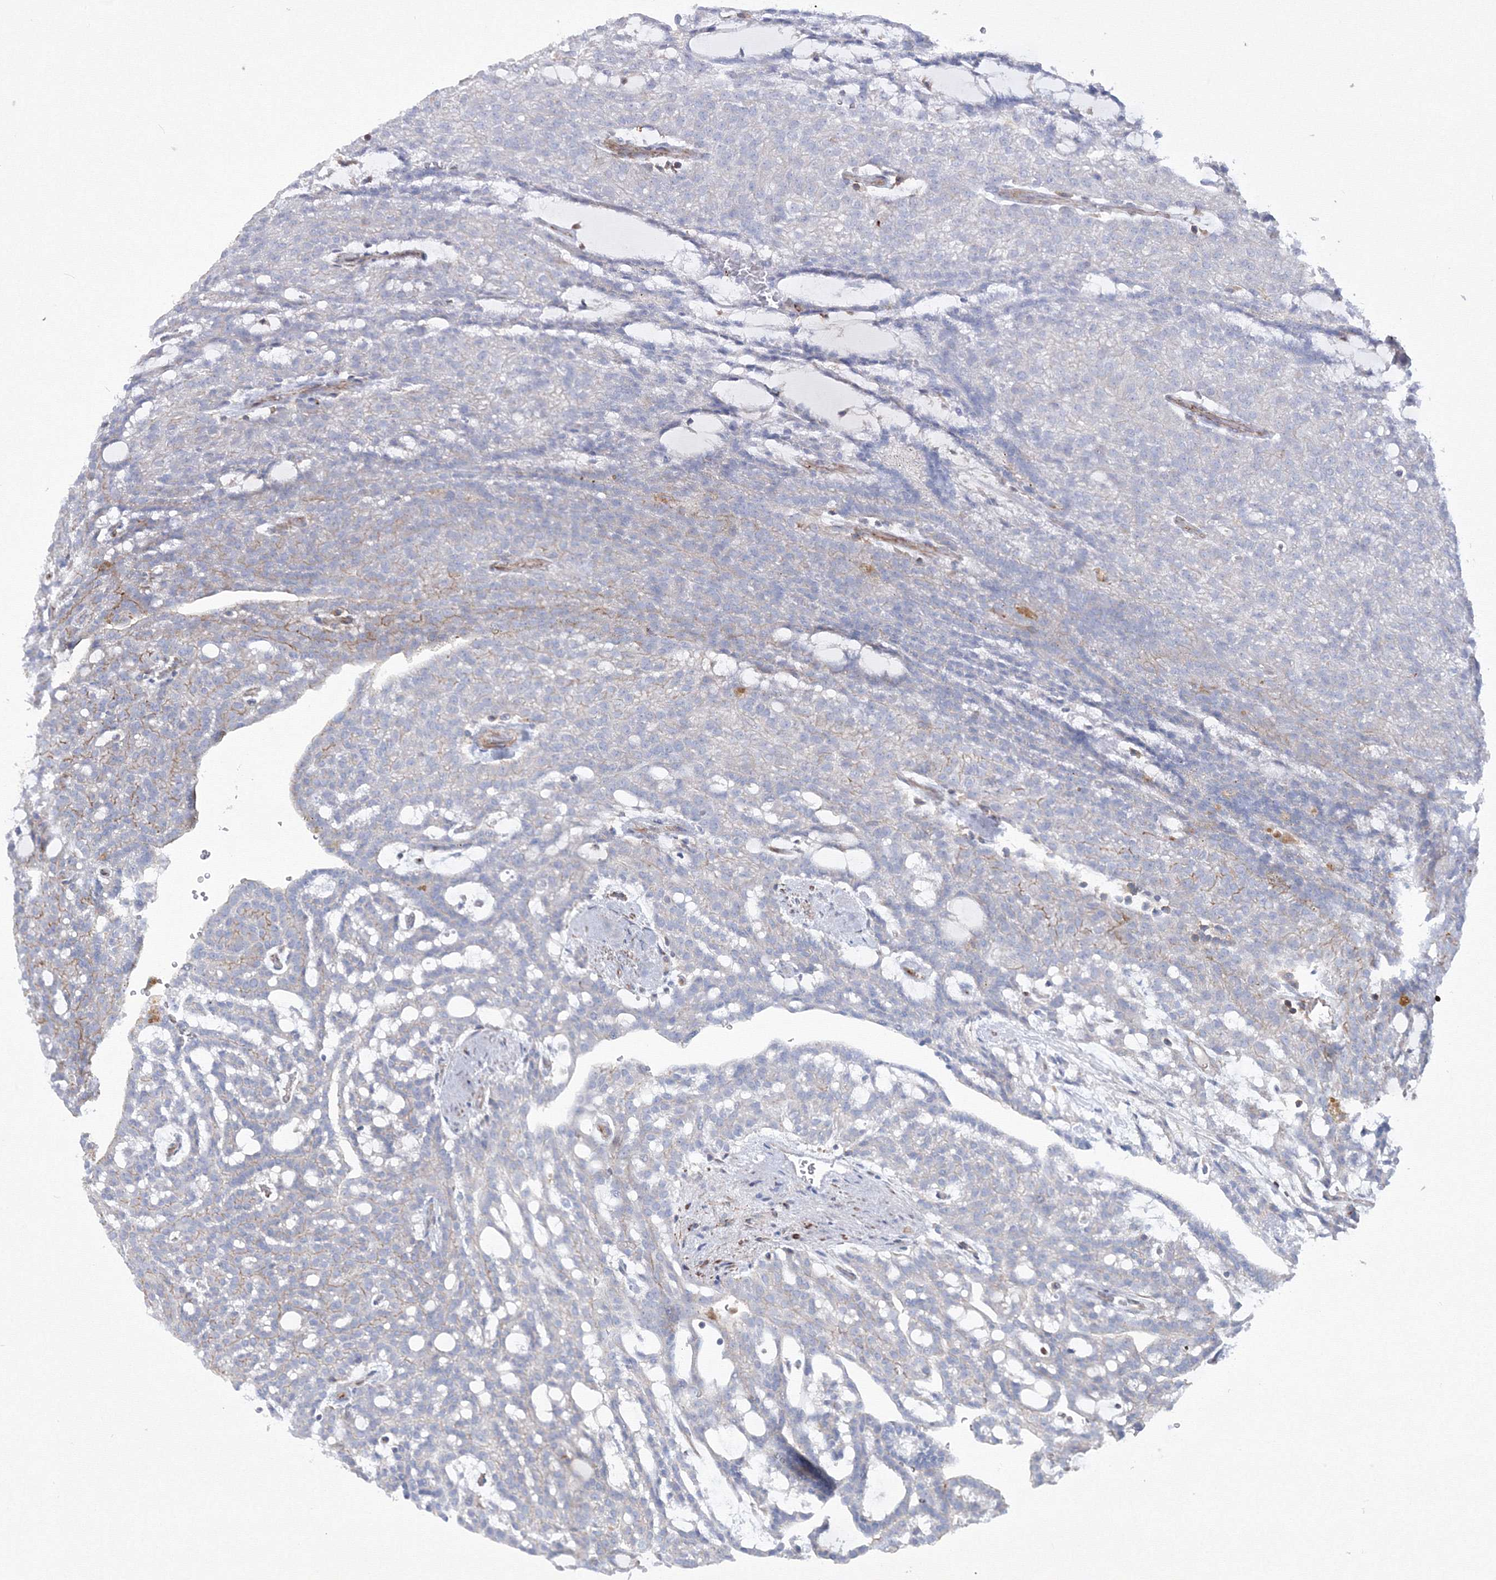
{"staining": {"intensity": "negative", "quantity": "none", "location": "none"}, "tissue": "renal cancer", "cell_type": "Tumor cells", "image_type": "cancer", "snomed": [{"axis": "morphology", "description": "Adenocarcinoma, NOS"}, {"axis": "topography", "description": "Kidney"}], "caption": "An immunohistochemistry micrograph of adenocarcinoma (renal) is shown. There is no staining in tumor cells of adenocarcinoma (renal).", "gene": "GPR82", "patient": {"sex": "male", "age": 63}}